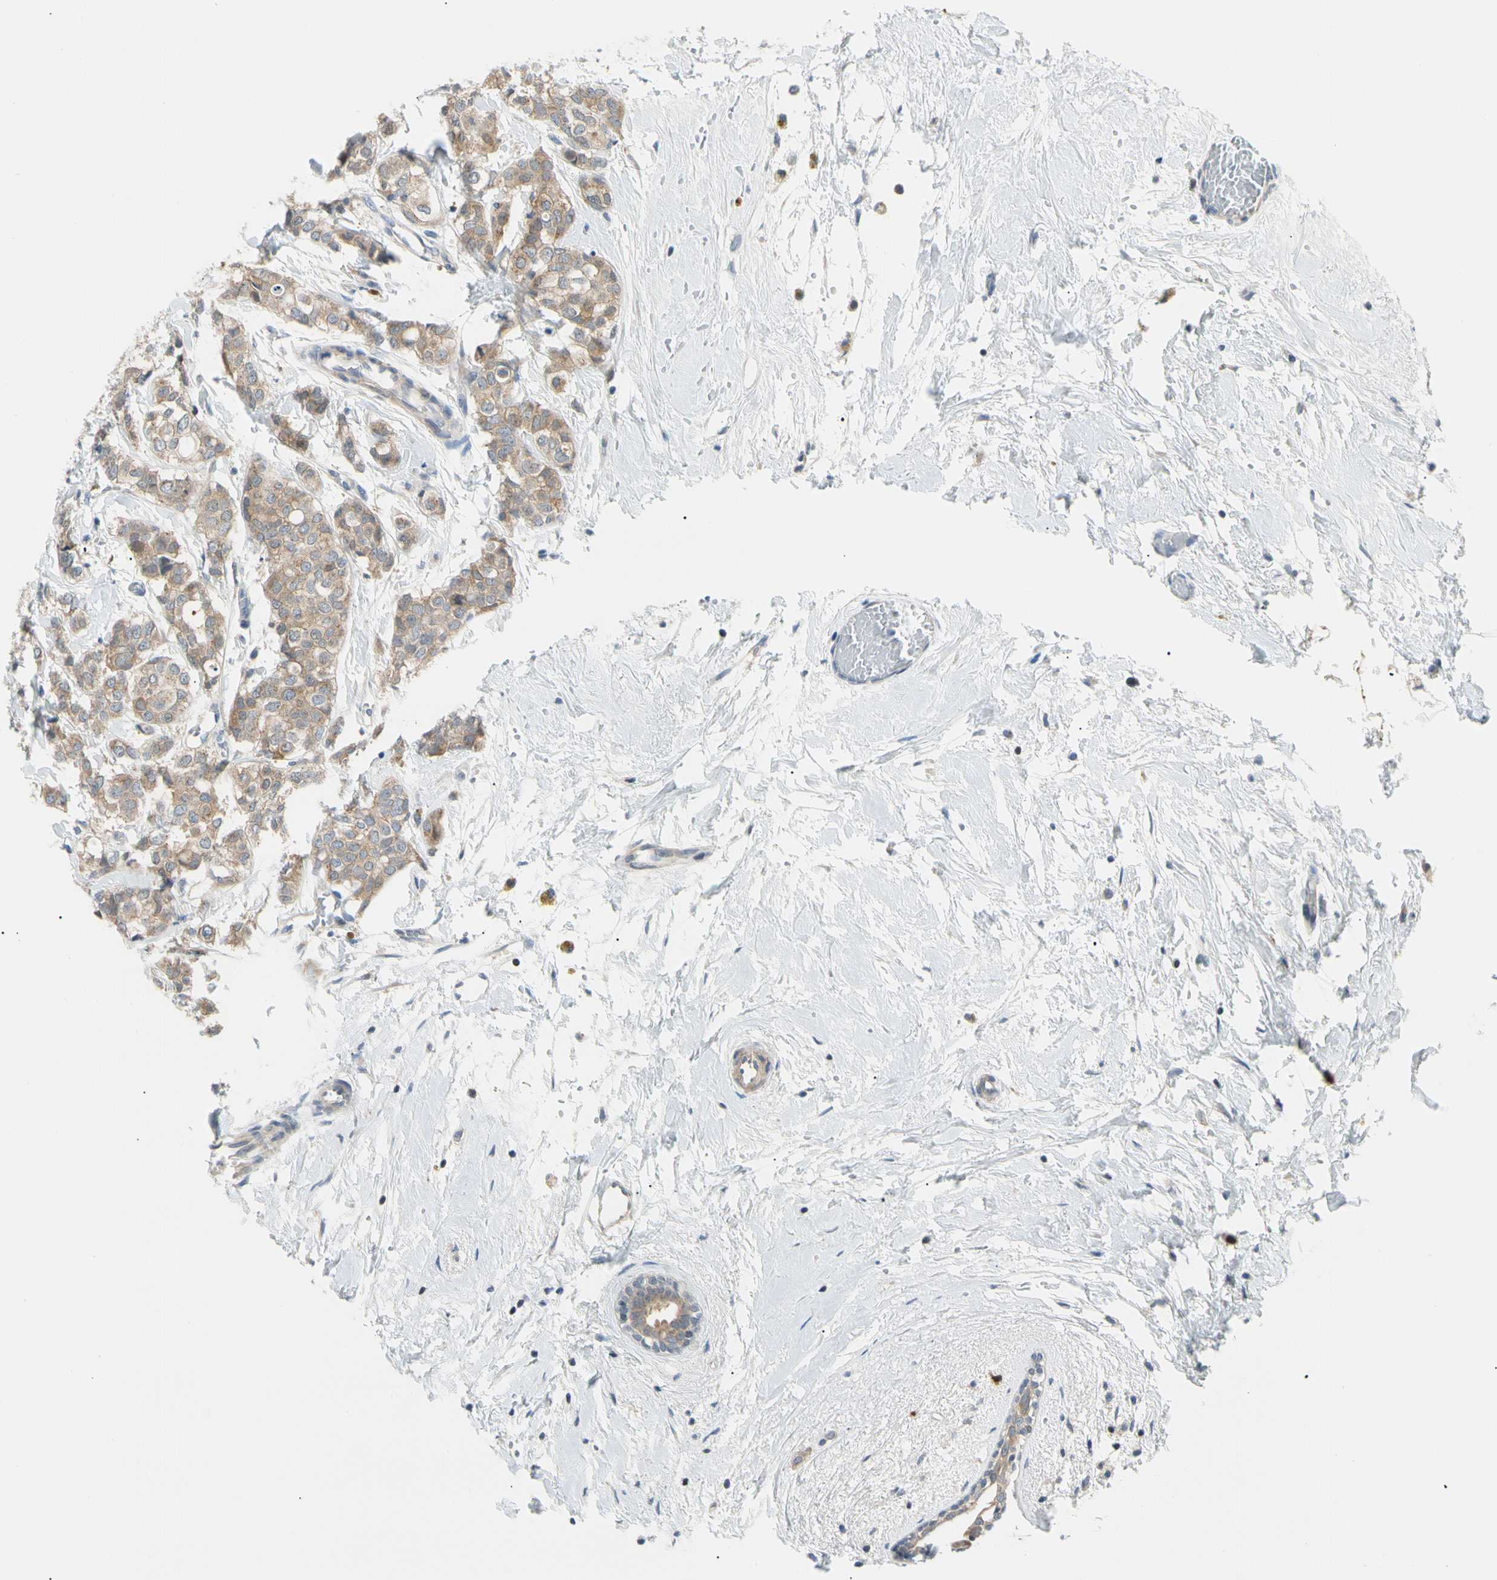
{"staining": {"intensity": "weak", "quantity": ">75%", "location": "cytoplasmic/membranous"}, "tissue": "breast cancer", "cell_type": "Tumor cells", "image_type": "cancer", "snomed": [{"axis": "morphology", "description": "Lobular carcinoma"}, {"axis": "topography", "description": "Breast"}], "caption": "Protein staining shows weak cytoplasmic/membranous staining in about >75% of tumor cells in breast lobular carcinoma.", "gene": "SEC23B", "patient": {"sex": "female", "age": 60}}